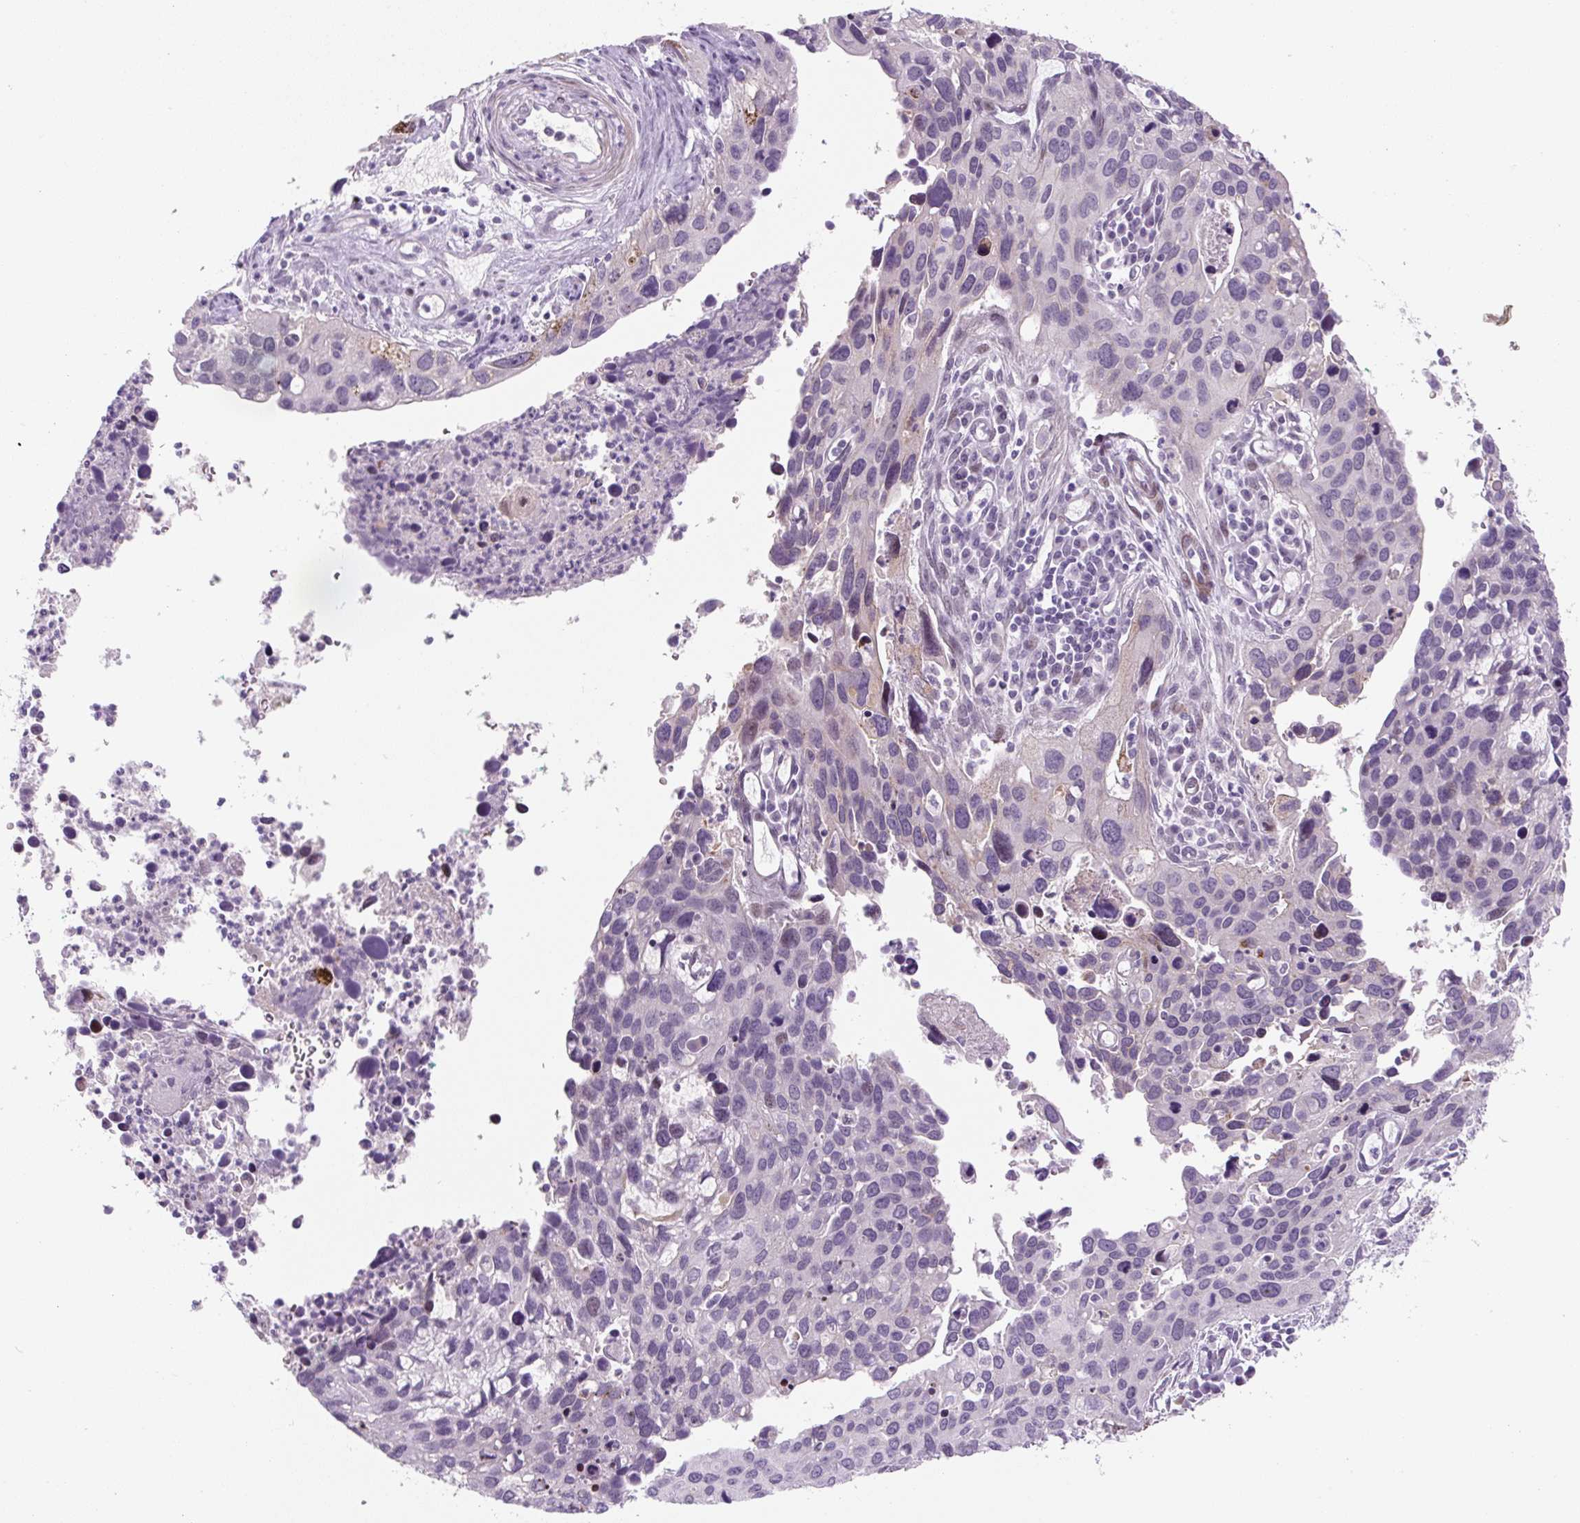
{"staining": {"intensity": "negative", "quantity": "none", "location": "none"}, "tissue": "cervical cancer", "cell_type": "Tumor cells", "image_type": "cancer", "snomed": [{"axis": "morphology", "description": "Squamous cell carcinoma, NOS"}, {"axis": "topography", "description": "Cervix"}], "caption": "This is a photomicrograph of IHC staining of squamous cell carcinoma (cervical), which shows no positivity in tumor cells. (Stains: DAB (3,3'-diaminobenzidine) immunohistochemistry with hematoxylin counter stain, Microscopy: brightfield microscopy at high magnification).", "gene": "PRM1", "patient": {"sex": "female", "age": 55}}